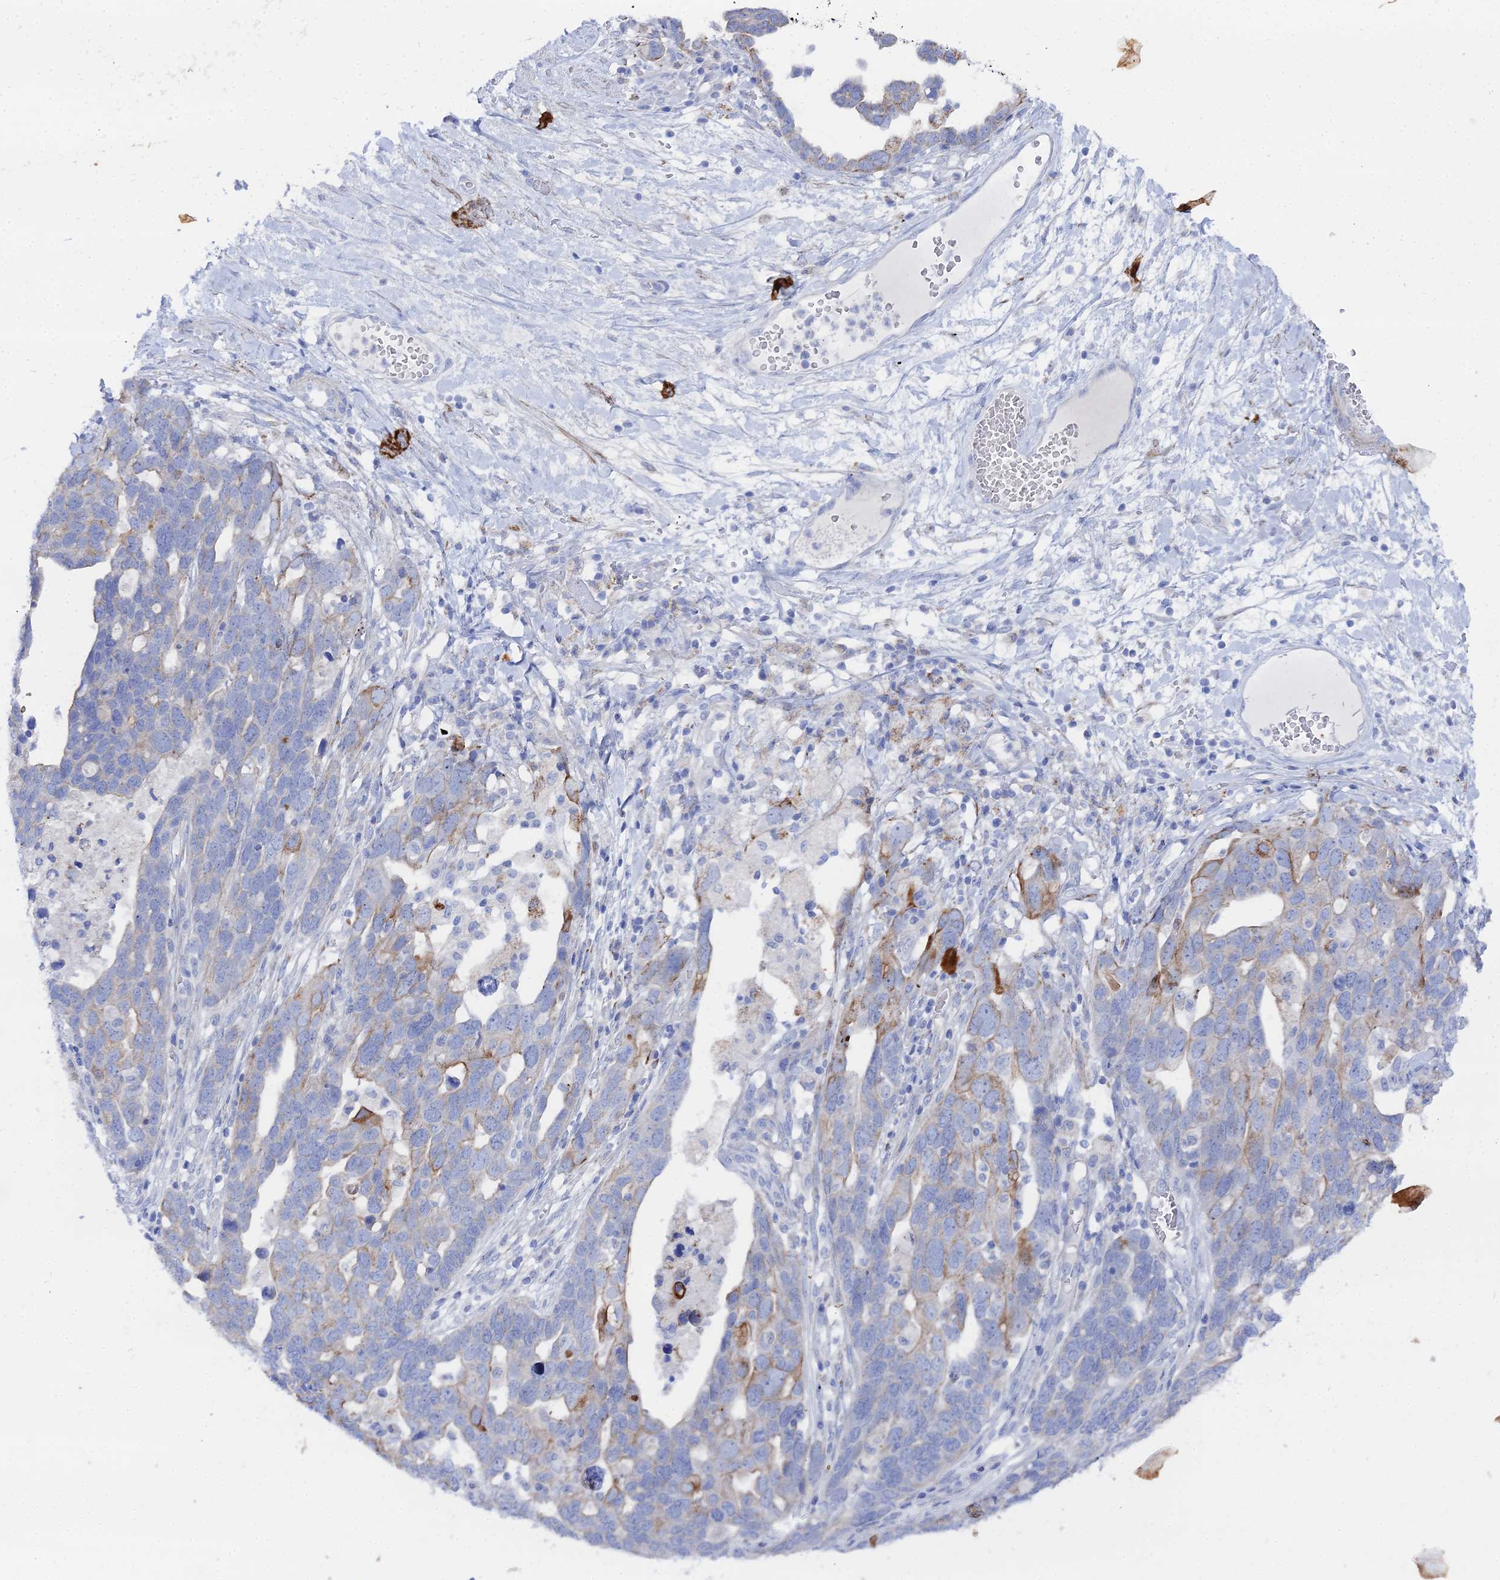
{"staining": {"intensity": "moderate", "quantity": "<25%", "location": "cytoplasmic/membranous"}, "tissue": "ovarian cancer", "cell_type": "Tumor cells", "image_type": "cancer", "snomed": [{"axis": "morphology", "description": "Cystadenocarcinoma, serous, NOS"}, {"axis": "topography", "description": "Ovary"}], "caption": "Immunohistochemical staining of human ovarian serous cystadenocarcinoma displays low levels of moderate cytoplasmic/membranous protein staining in about <25% of tumor cells.", "gene": "DHX34", "patient": {"sex": "female", "age": 54}}